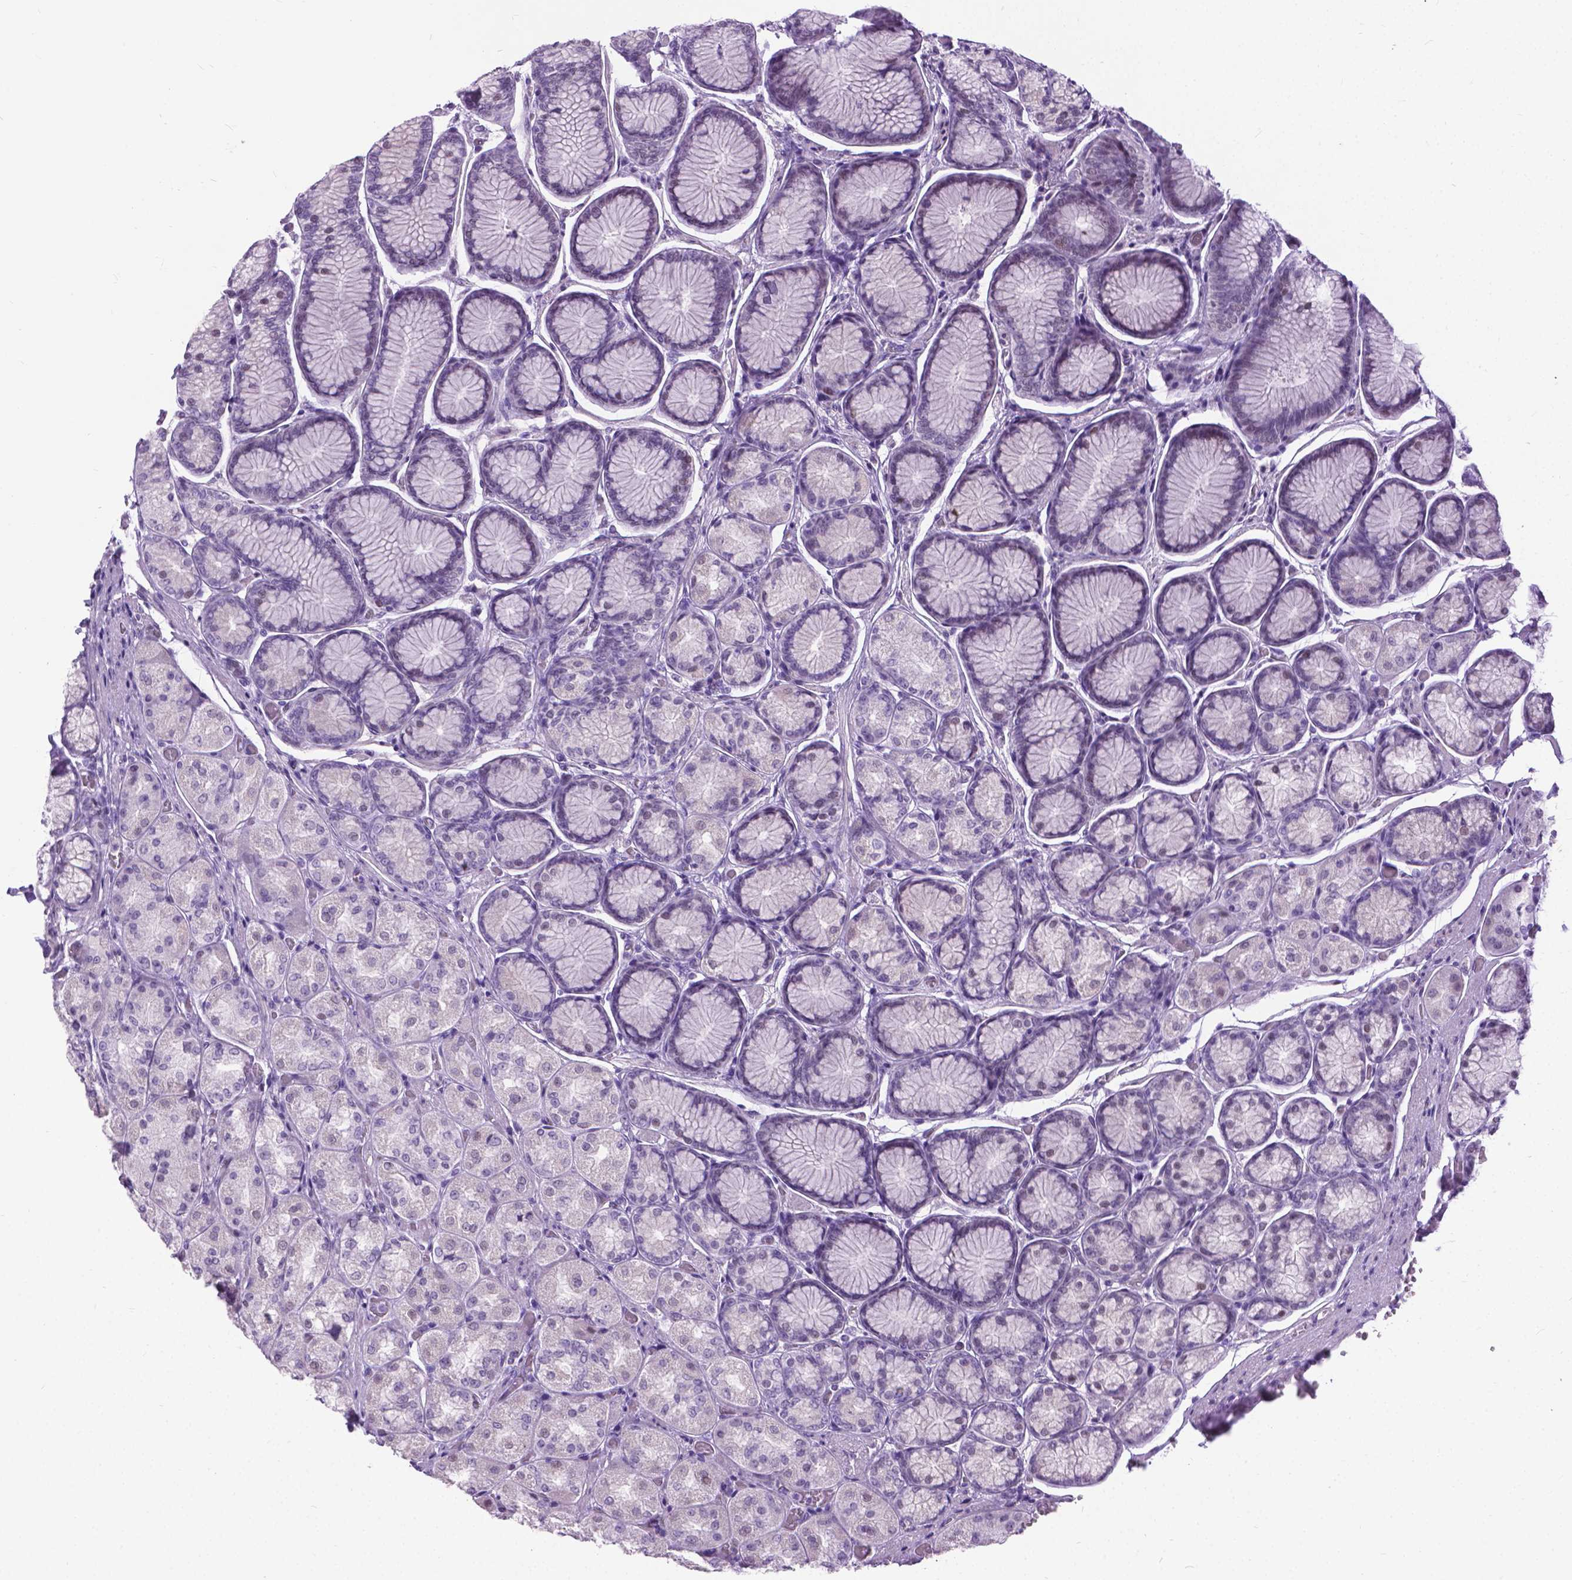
{"staining": {"intensity": "negative", "quantity": "none", "location": "none"}, "tissue": "stomach", "cell_type": "Glandular cells", "image_type": "normal", "snomed": [{"axis": "morphology", "description": "Normal tissue, NOS"}, {"axis": "morphology", "description": "Adenocarcinoma, NOS"}, {"axis": "morphology", "description": "Adenocarcinoma, High grade"}, {"axis": "topography", "description": "Stomach, upper"}, {"axis": "topography", "description": "Stomach"}], "caption": "Immunohistochemical staining of unremarkable stomach reveals no significant expression in glandular cells. (DAB (3,3'-diaminobenzidine) immunohistochemistry with hematoxylin counter stain).", "gene": "PROB1", "patient": {"sex": "female", "age": 65}}